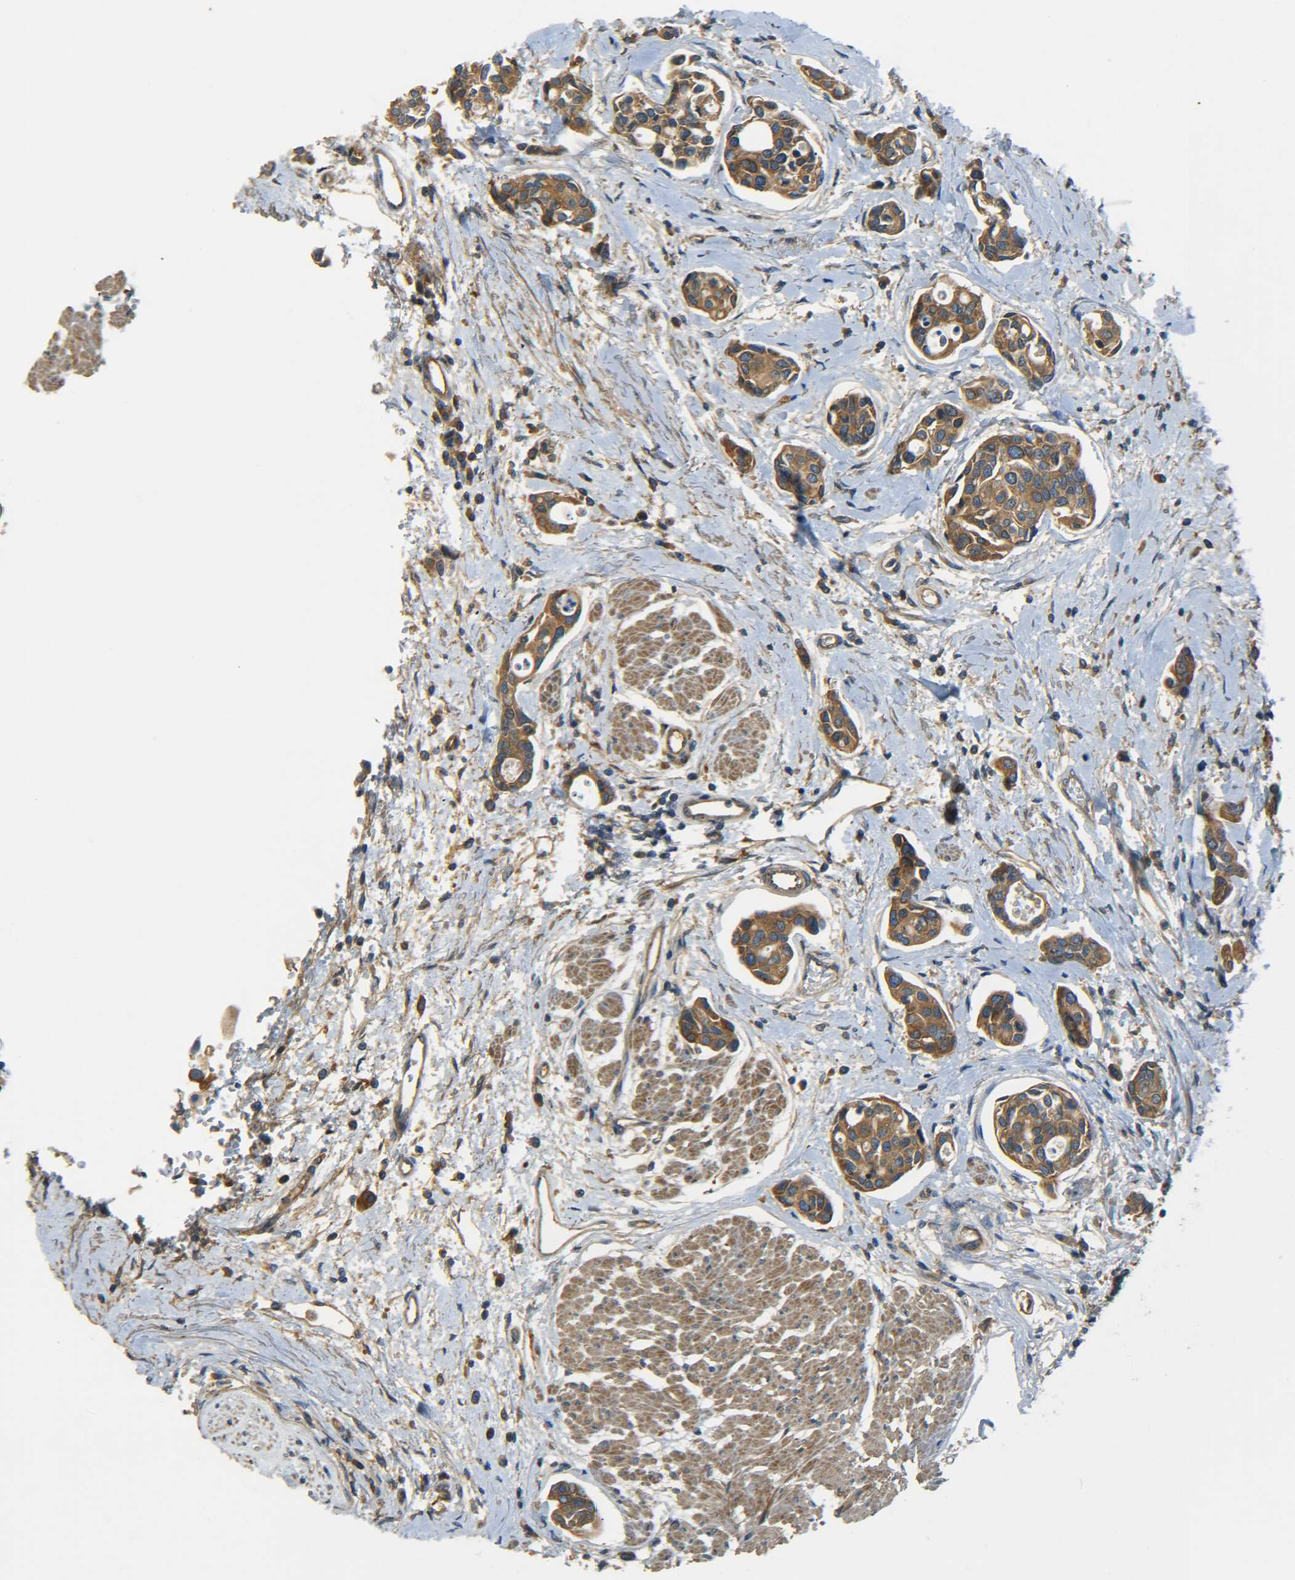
{"staining": {"intensity": "moderate", "quantity": ">75%", "location": "cytoplasmic/membranous"}, "tissue": "urothelial cancer", "cell_type": "Tumor cells", "image_type": "cancer", "snomed": [{"axis": "morphology", "description": "Urothelial carcinoma, High grade"}, {"axis": "topography", "description": "Urinary bladder"}], "caption": "Protein expression analysis of urothelial cancer shows moderate cytoplasmic/membranous positivity in about >75% of tumor cells.", "gene": "LRCH3", "patient": {"sex": "male", "age": 78}}